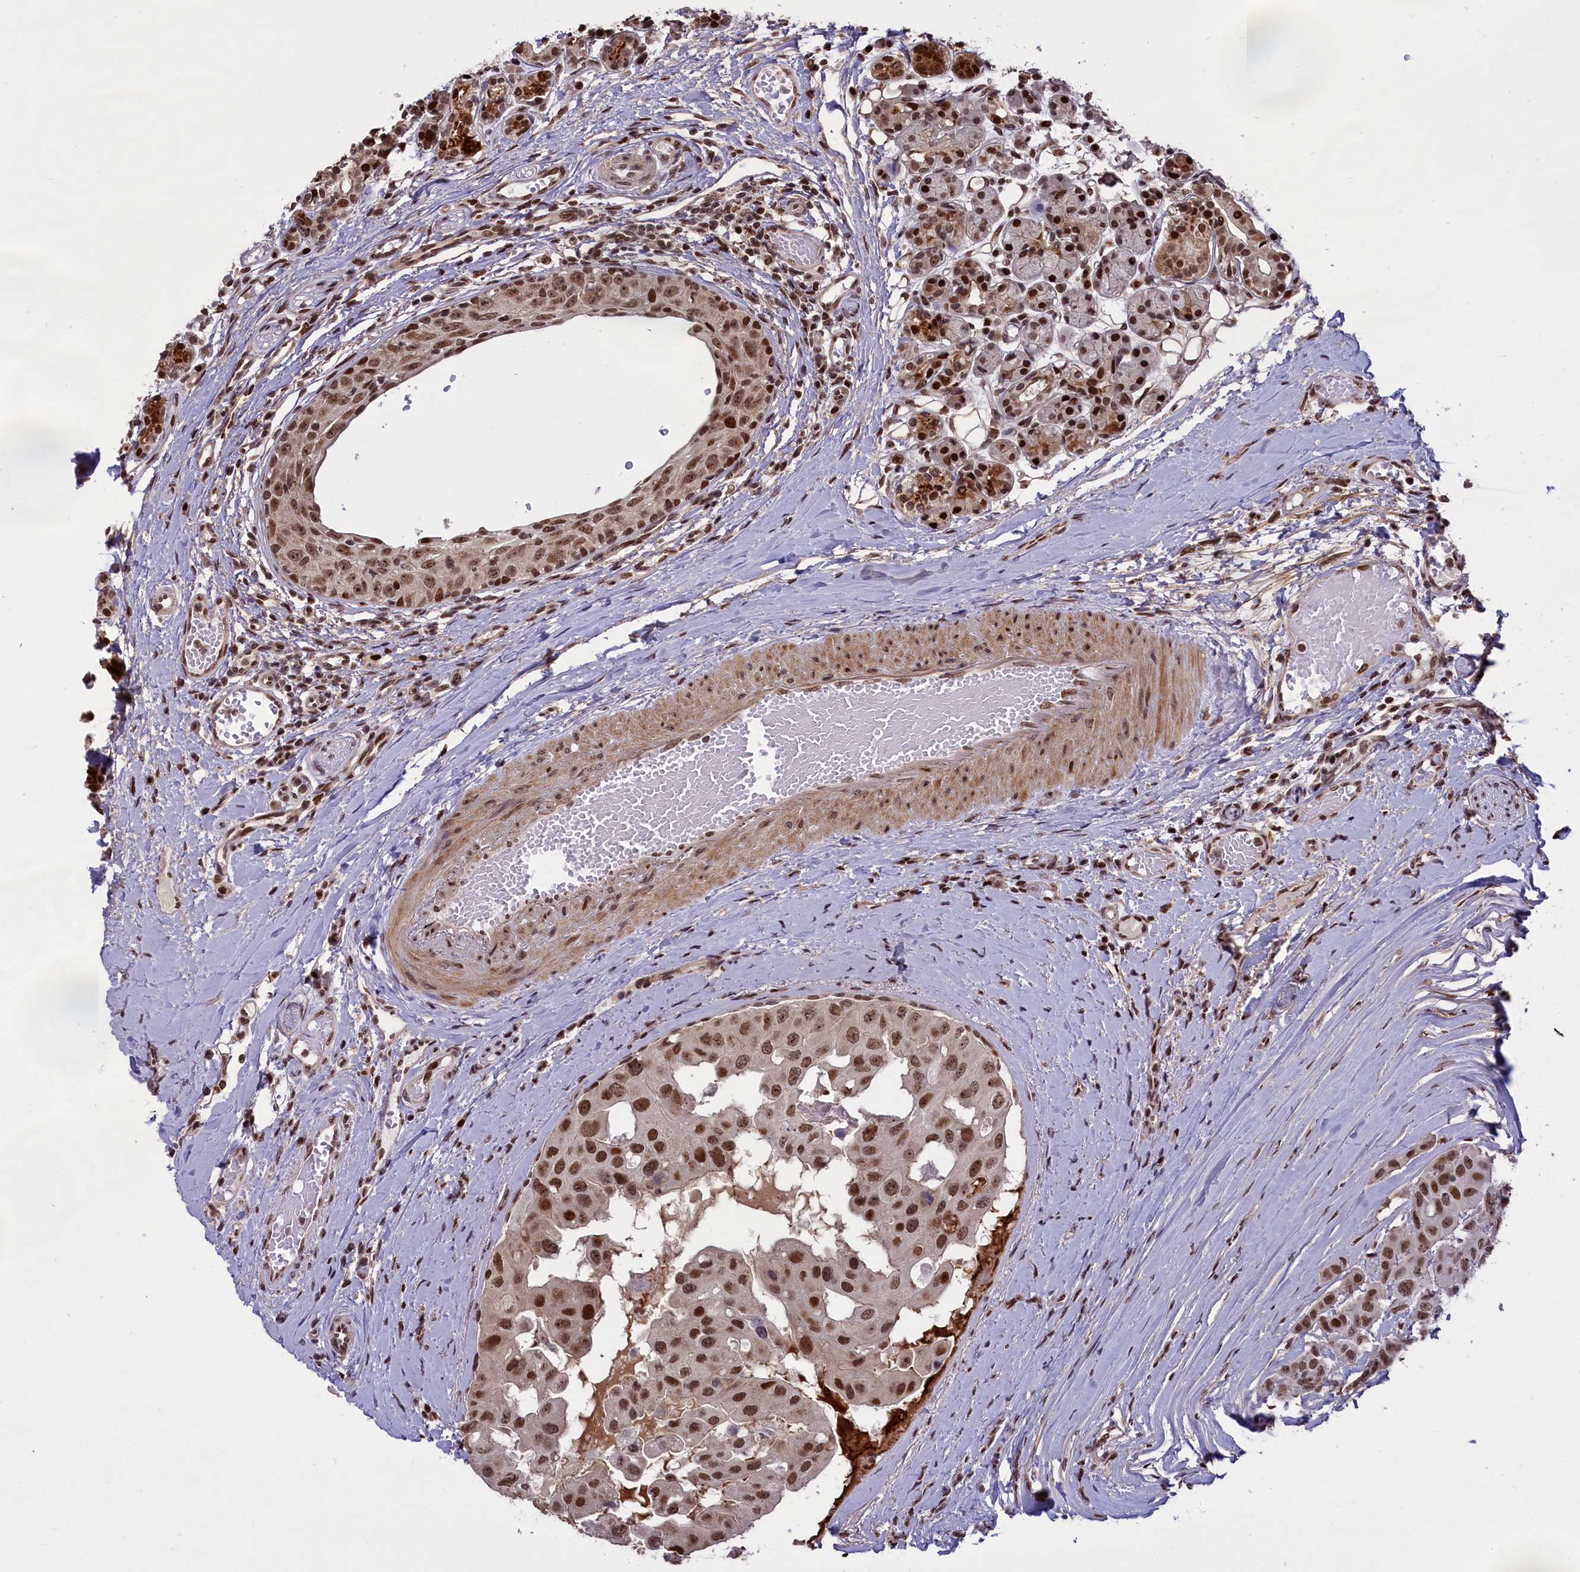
{"staining": {"intensity": "moderate", "quantity": ">75%", "location": "nuclear"}, "tissue": "head and neck cancer", "cell_type": "Tumor cells", "image_type": "cancer", "snomed": [{"axis": "morphology", "description": "Adenocarcinoma, NOS"}, {"axis": "morphology", "description": "Adenocarcinoma, metastatic, NOS"}, {"axis": "topography", "description": "Head-Neck"}], "caption": "This is an image of immunohistochemistry (IHC) staining of head and neck cancer, which shows moderate staining in the nuclear of tumor cells.", "gene": "RELB", "patient": {"sex": "male", "age": 75}}